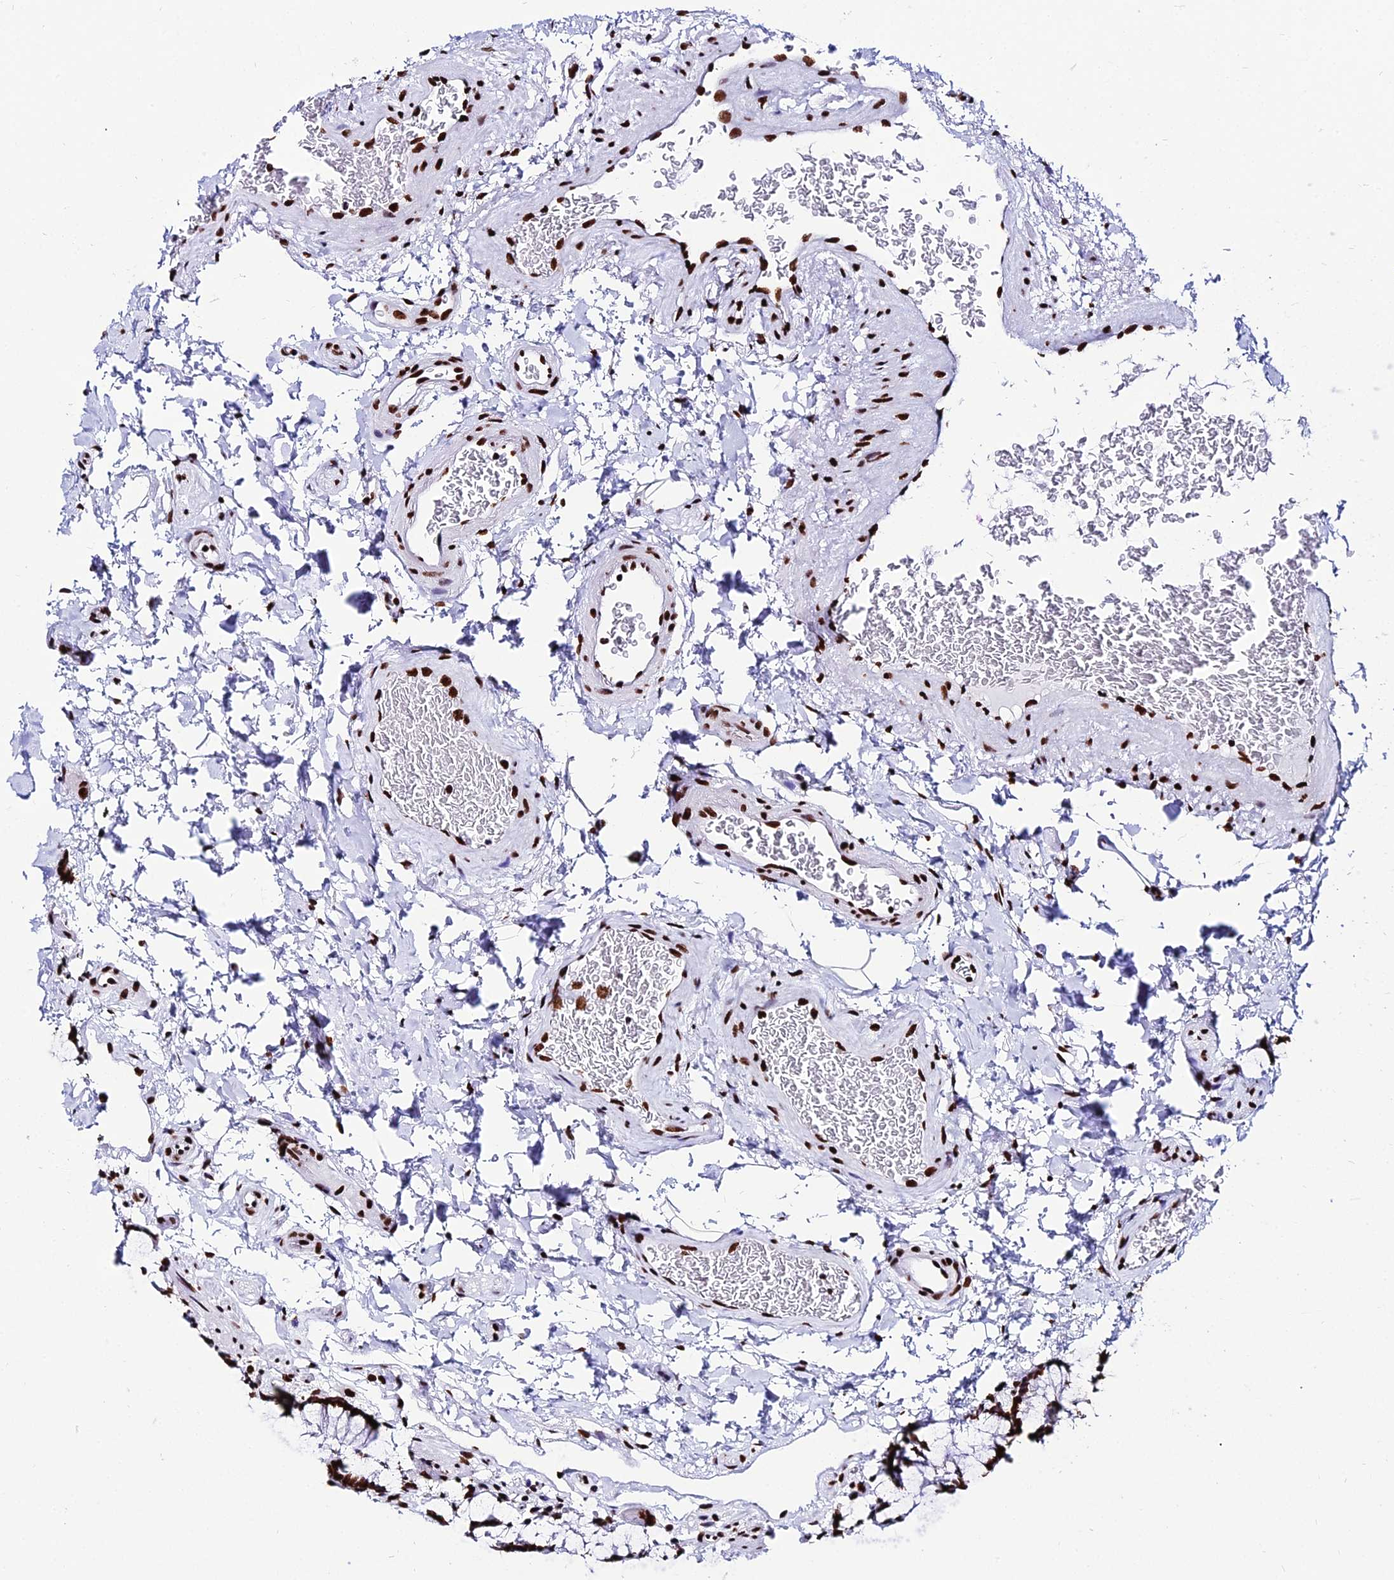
{"staining": {"intensity": "strong", "quantity": ">75%", "location": "nuclear"}, "tissue": "colon", "cell_type": "Endothelial cells", "image_type": "normal", "snomed": [{"axis": "morphology", "description": "Normal tissue, NOS"}, {"axis": "topography", "description": "Colon"}], "caption": "Benign colon was stained to show a protein in brown. There is high levels of strong nuclear expression in about >75% of endothelial cells. (IHC, brightfield microscopy, high magnification).", "gene": "HNRNPH1", "patient": {"sex": "female", "age": 82}}